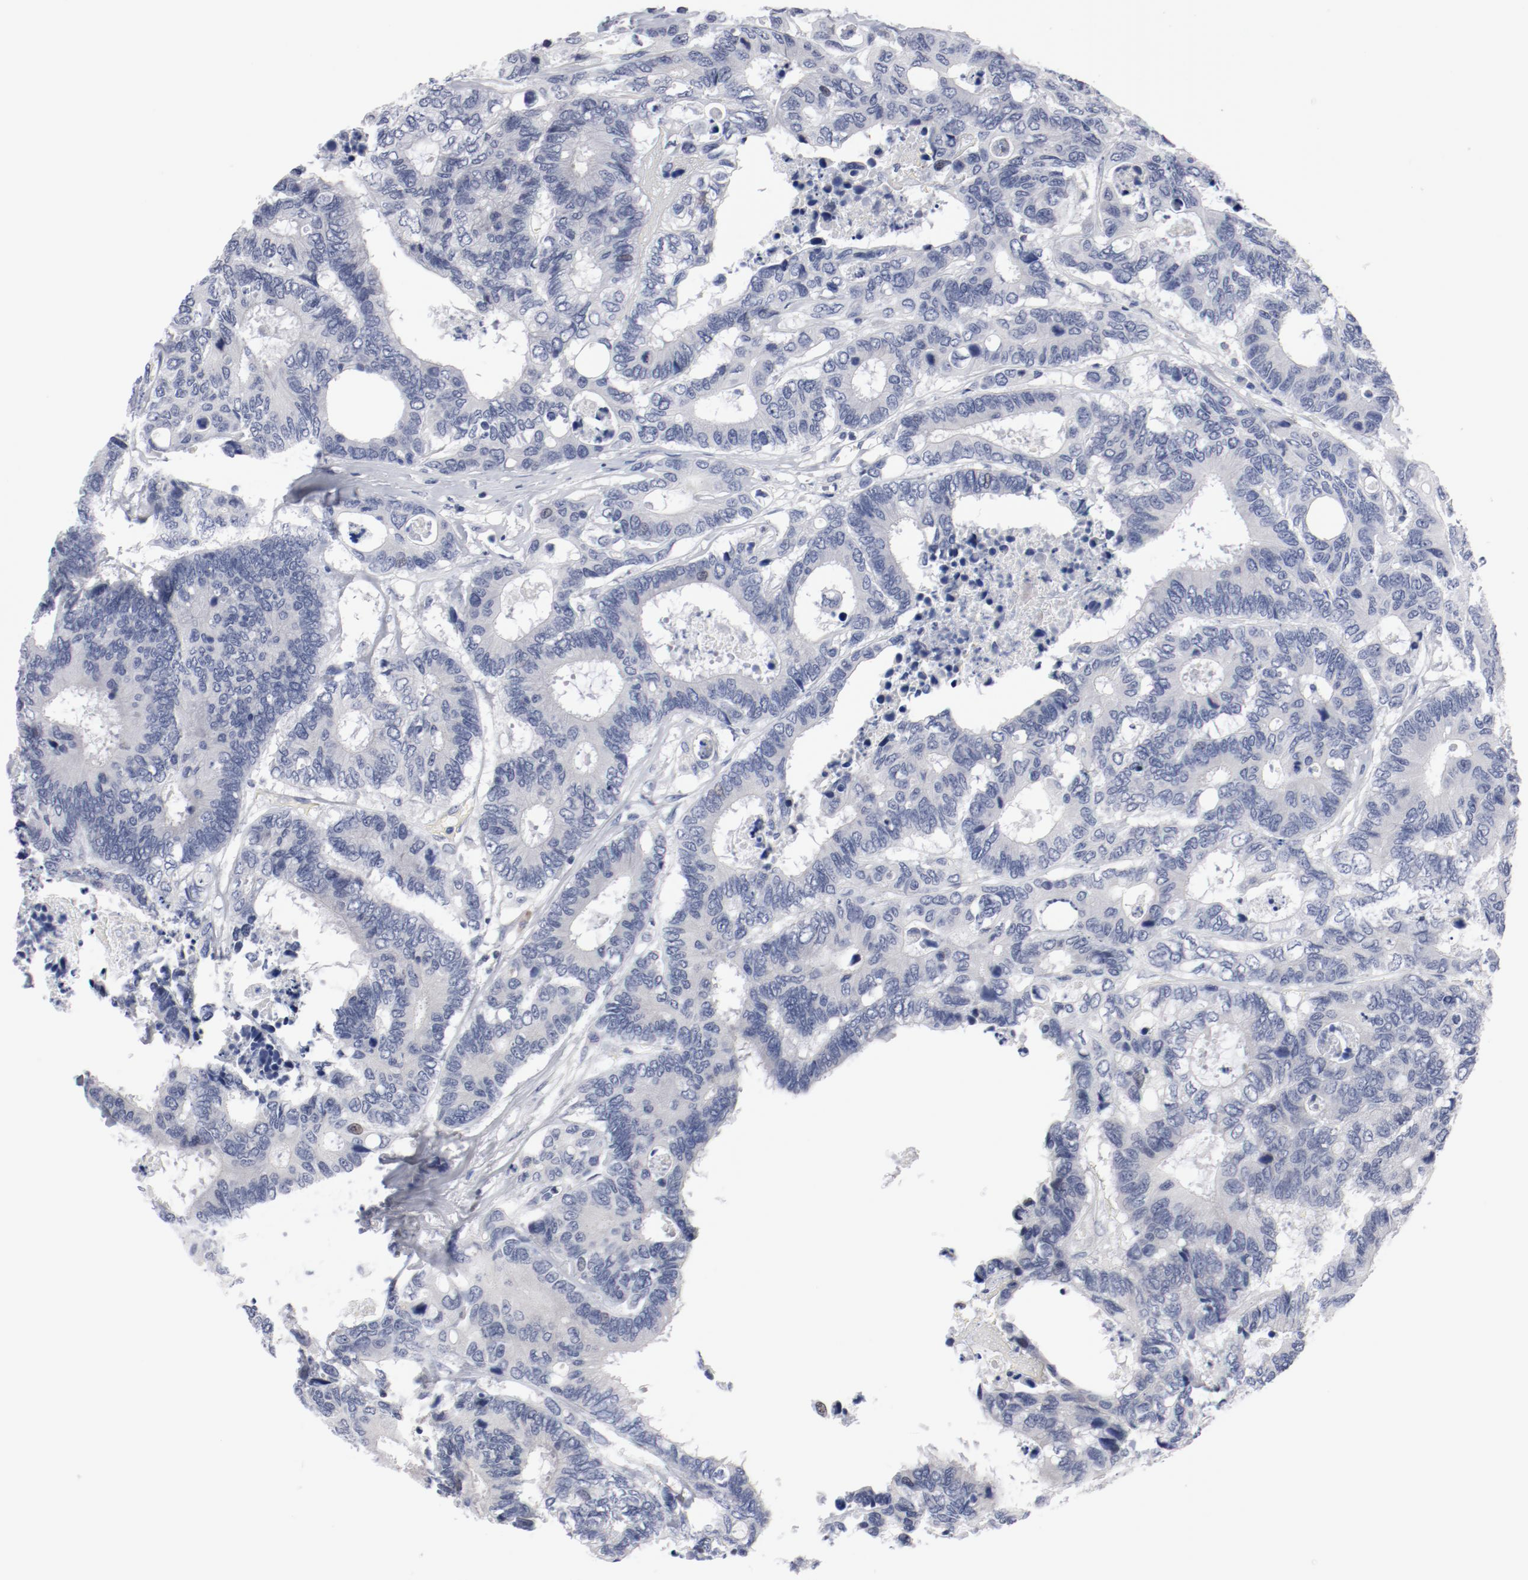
{"staining": {"intensity": "negative", "quantity": "none", "location": "none"}, "tissue": "colorectal cancer", "cell_type": "Tumor cells", "image_type": "cancer", "snomed": [{"axis": "morphology", "description": "Adenocarcinoma, NOS"}, {"axis": "topography", "description": "Rectum"}], "caption": "This is an immunohistochemistry (IHC) photomicrograph of colorectal cancer. There is no staining in tumor cells.", "gene": "KCNK13", "patient": {"sex": "male", "age": 55}}